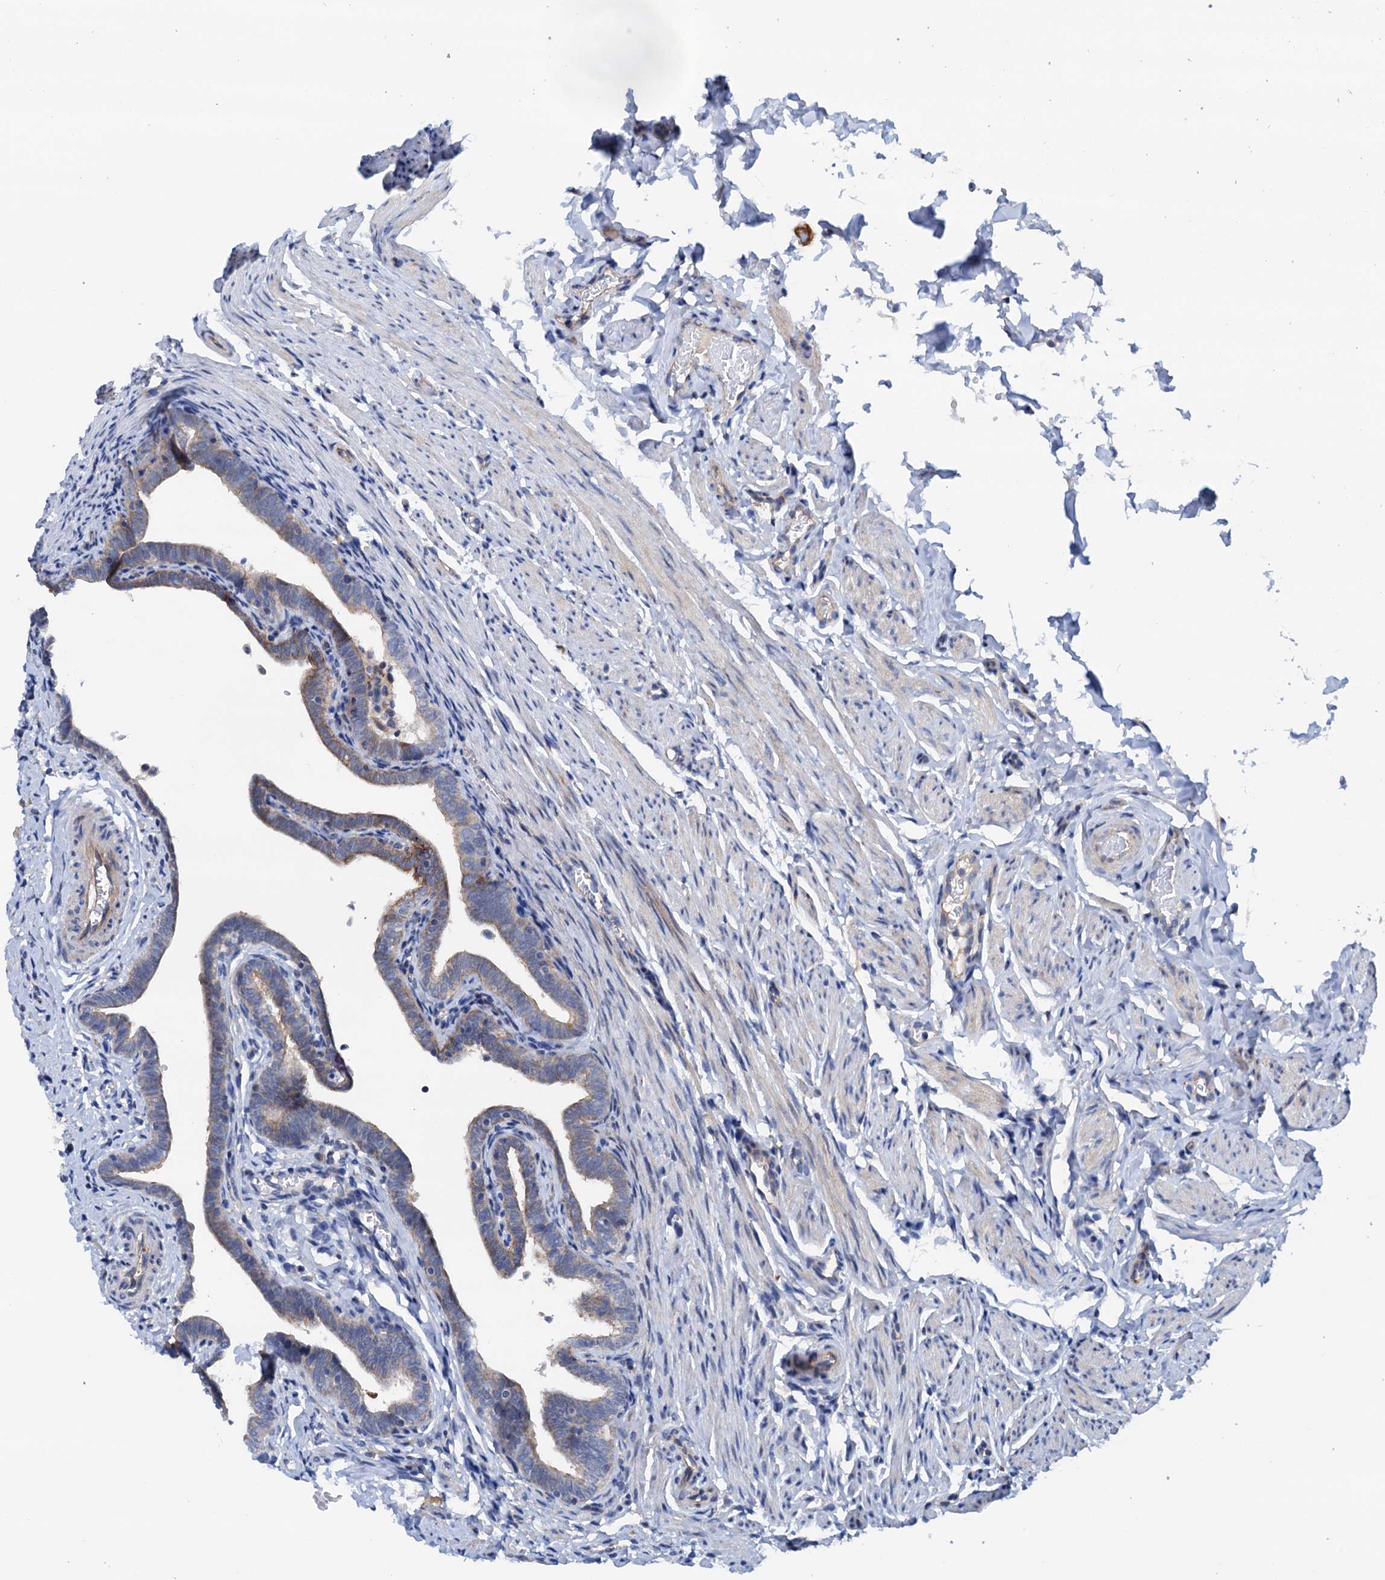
{"staining": {"intensity": "weak", "quantity": "25%-75%", "location": "cytoplasmic/membranous"}, "tissue": "fallopian tube", "cell_type": "Glandular cells", "image_type": "normal", "snomed": [{"axis": "morphology", "description": "Normal tissue, NOS"}, {"axis": "topography", "description": "Fallopian tube"}], "caption": "A histopathology image of human fallopian tube stained for a protein reveals weak cytoplasmic/membranous brown staining in glandular cells.", "gene": "RASSF9", "patient": {"sex": "female", "age": 36}}